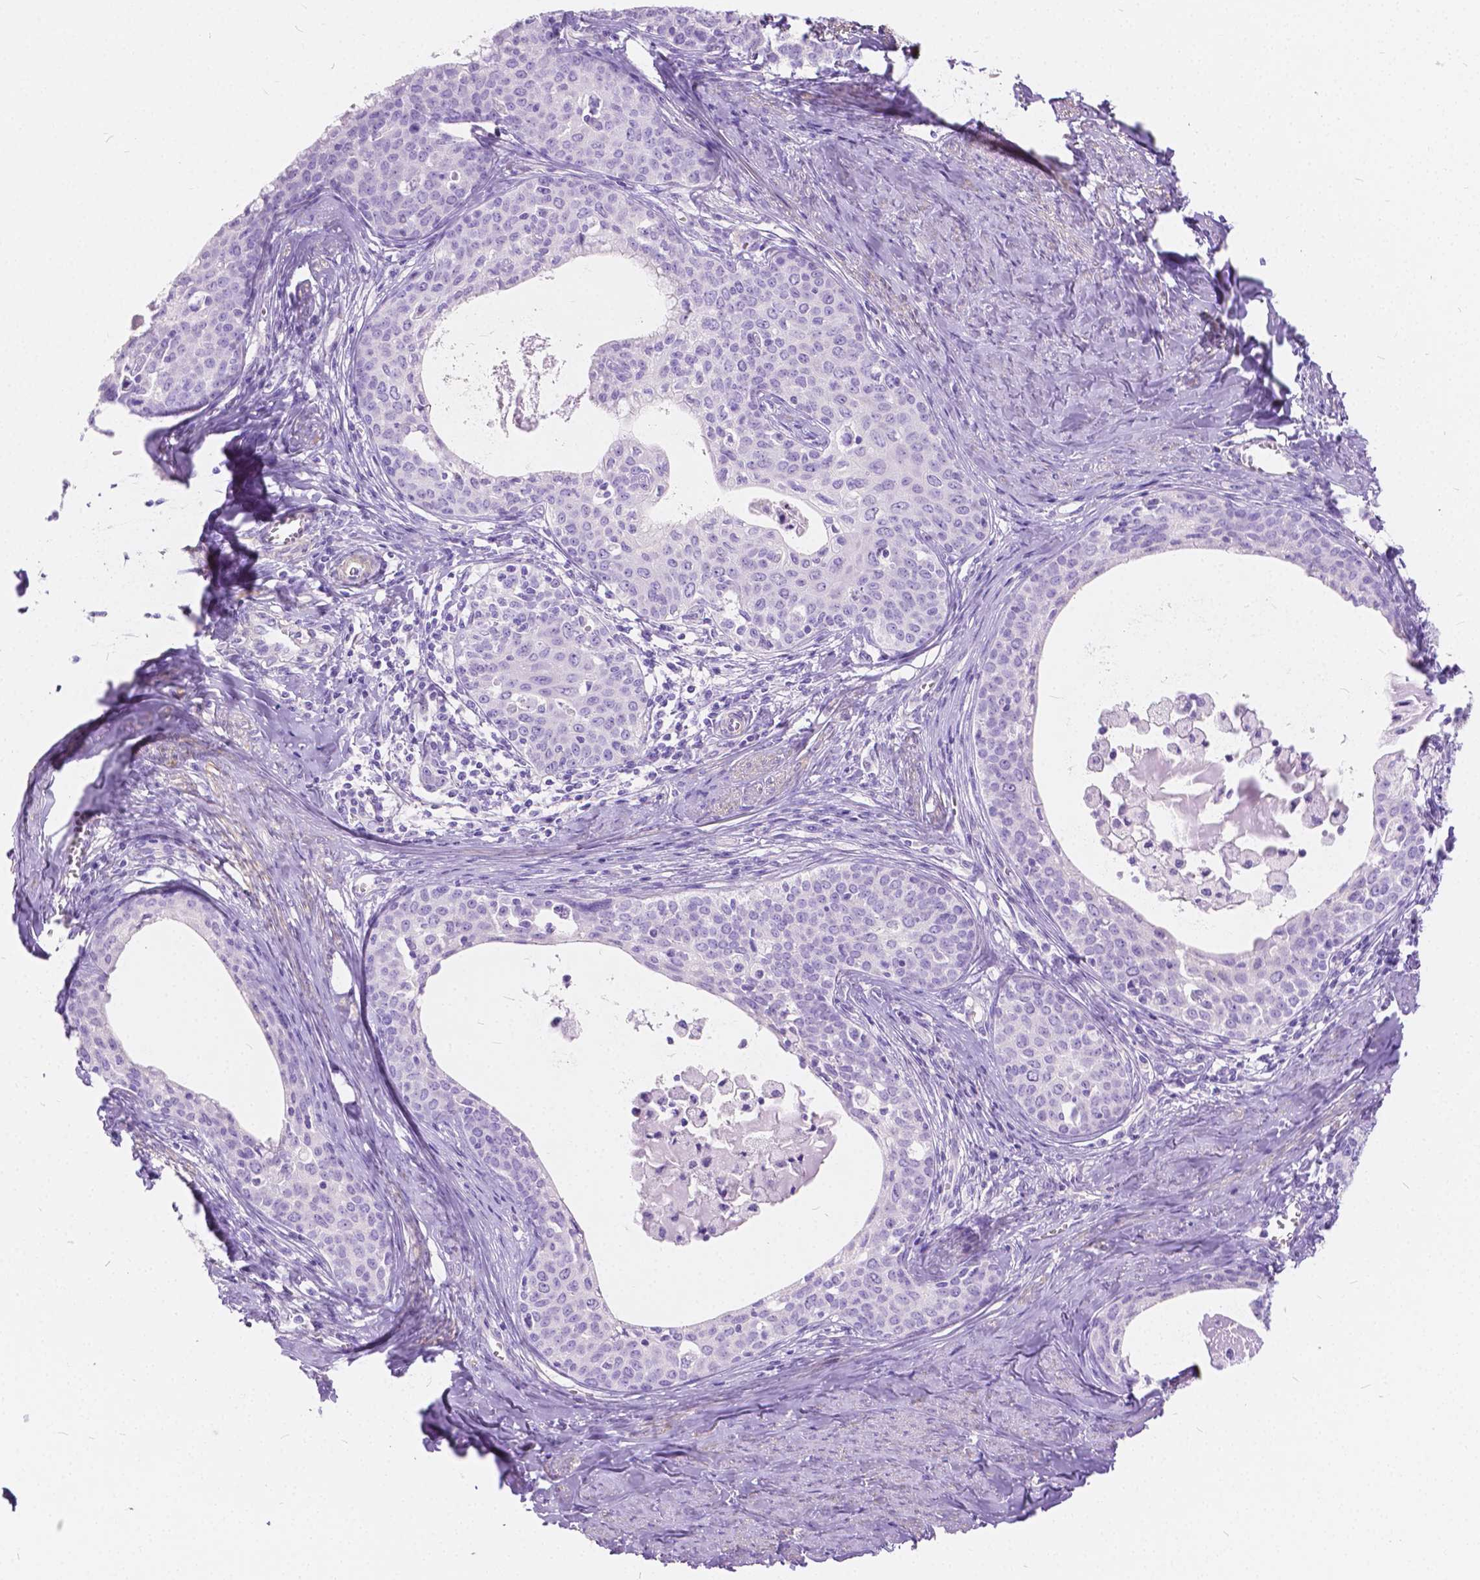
{"staining": {"intensity": "negative", "quantity": "none", "location": "none"}, "tissue": "cervical cancer", "cell_type": "Tumor cells", "image_type": "cancer", "snomed": [{"axis": "morphology", "description": "Squamous cell carcinoma, NOS"}, {"axis": "morphology", "description": "Adenocarcinoma, NOS"}, {"axis": "topography", "description": "Cervix"}], "caption": "There is no significant staining in tumor cells of cervical cancer.", "gene": "CHRM1", "patient": {"sex": "female", "age": 52}}